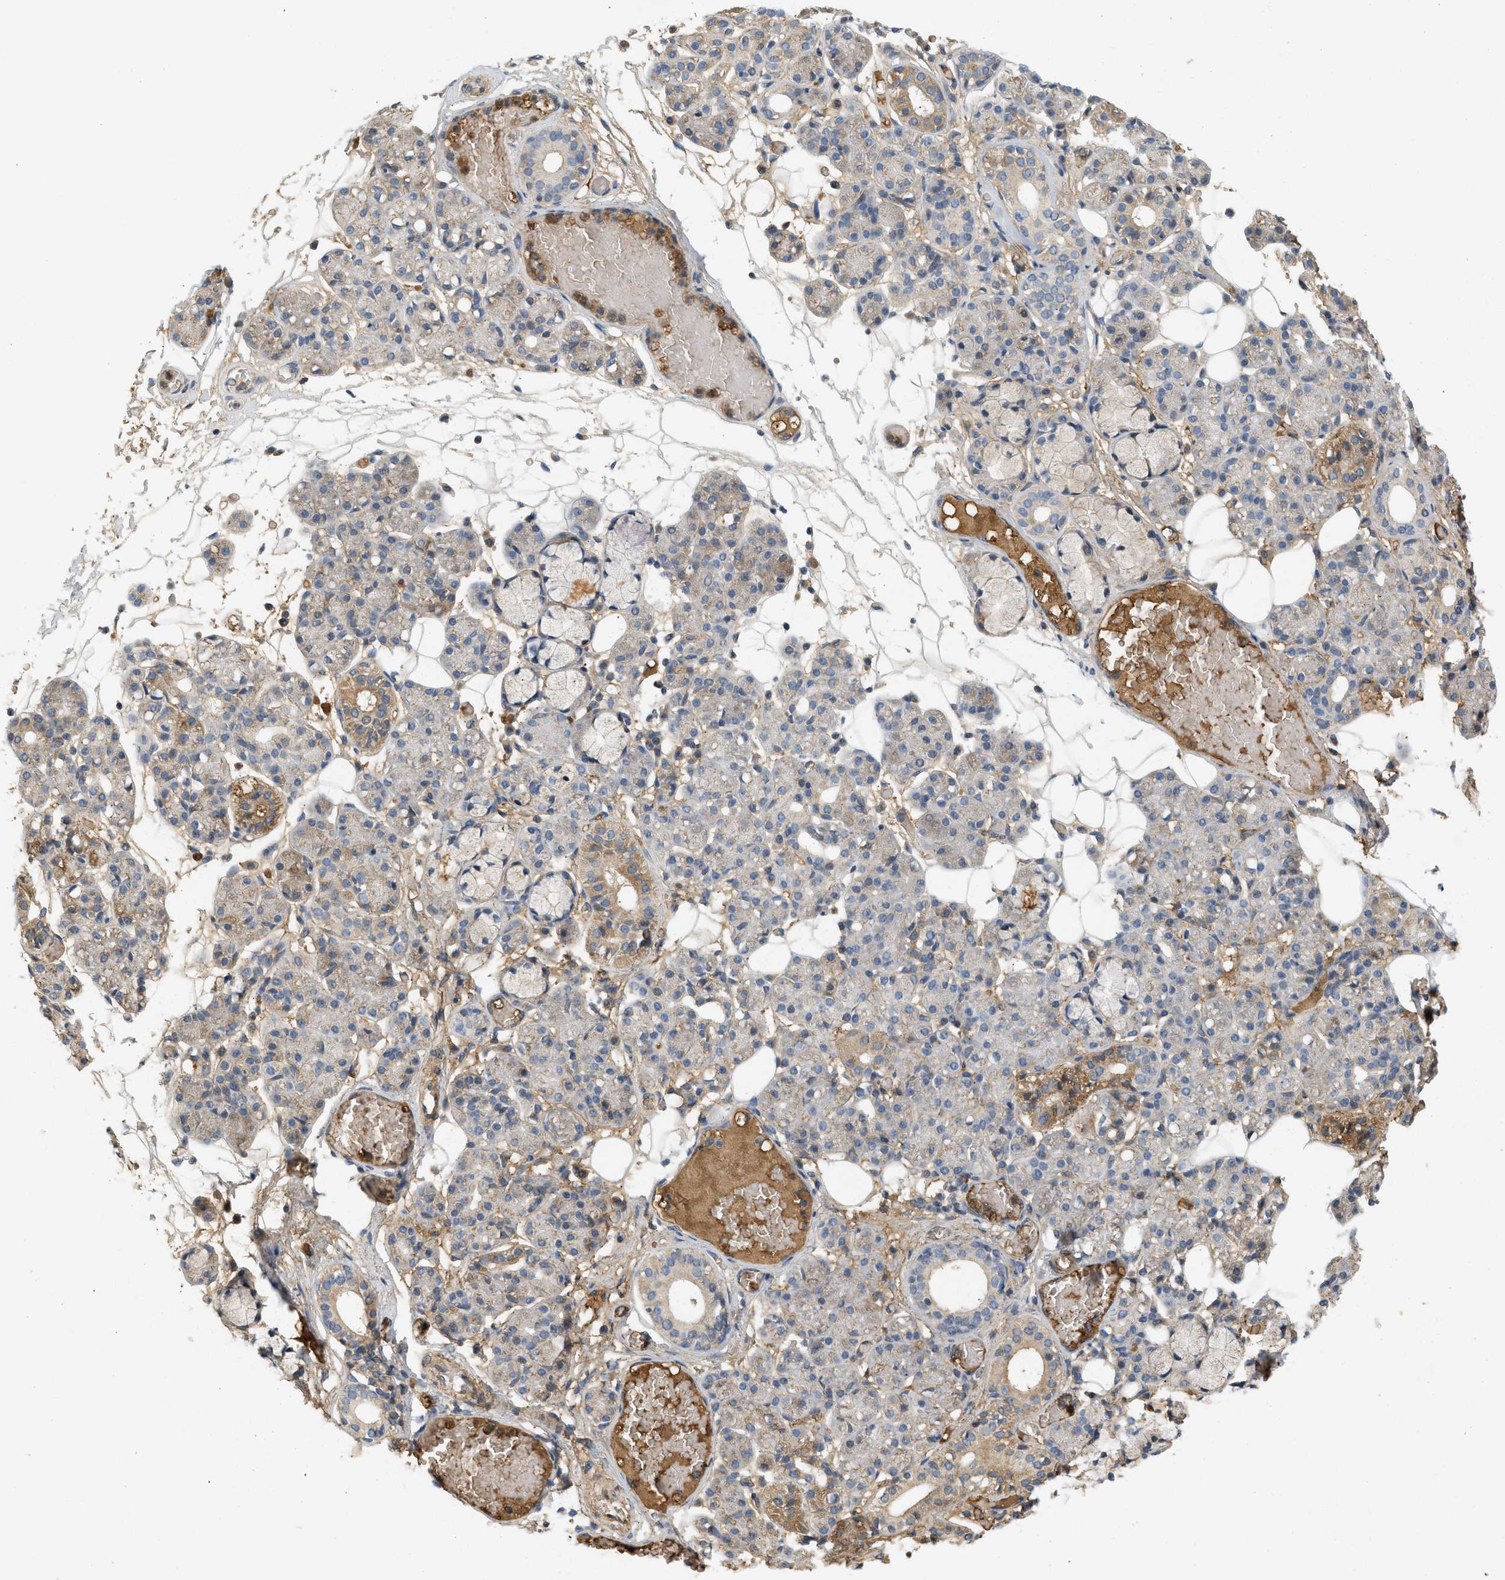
{"staining": {"intensity": "weak", "quantity": "25%-75%", "location": "cytoplasmic/membranous"}, "tissue": "salivary gland", "cell_type": "Glandular cells", "image_type": "normal", "snomed": [{"axis": "morphology", "description": "Normal tissue, NOS"}, {"axis": "topography", "description": "Salivary gland"}], "caption": "A brown stain shows weak cytoplasmic/membranous expression of a protein in glandular cells of unremarkable salivary gland.", "gene": "F8", "patient": {"sex": "male", "age": 63}}